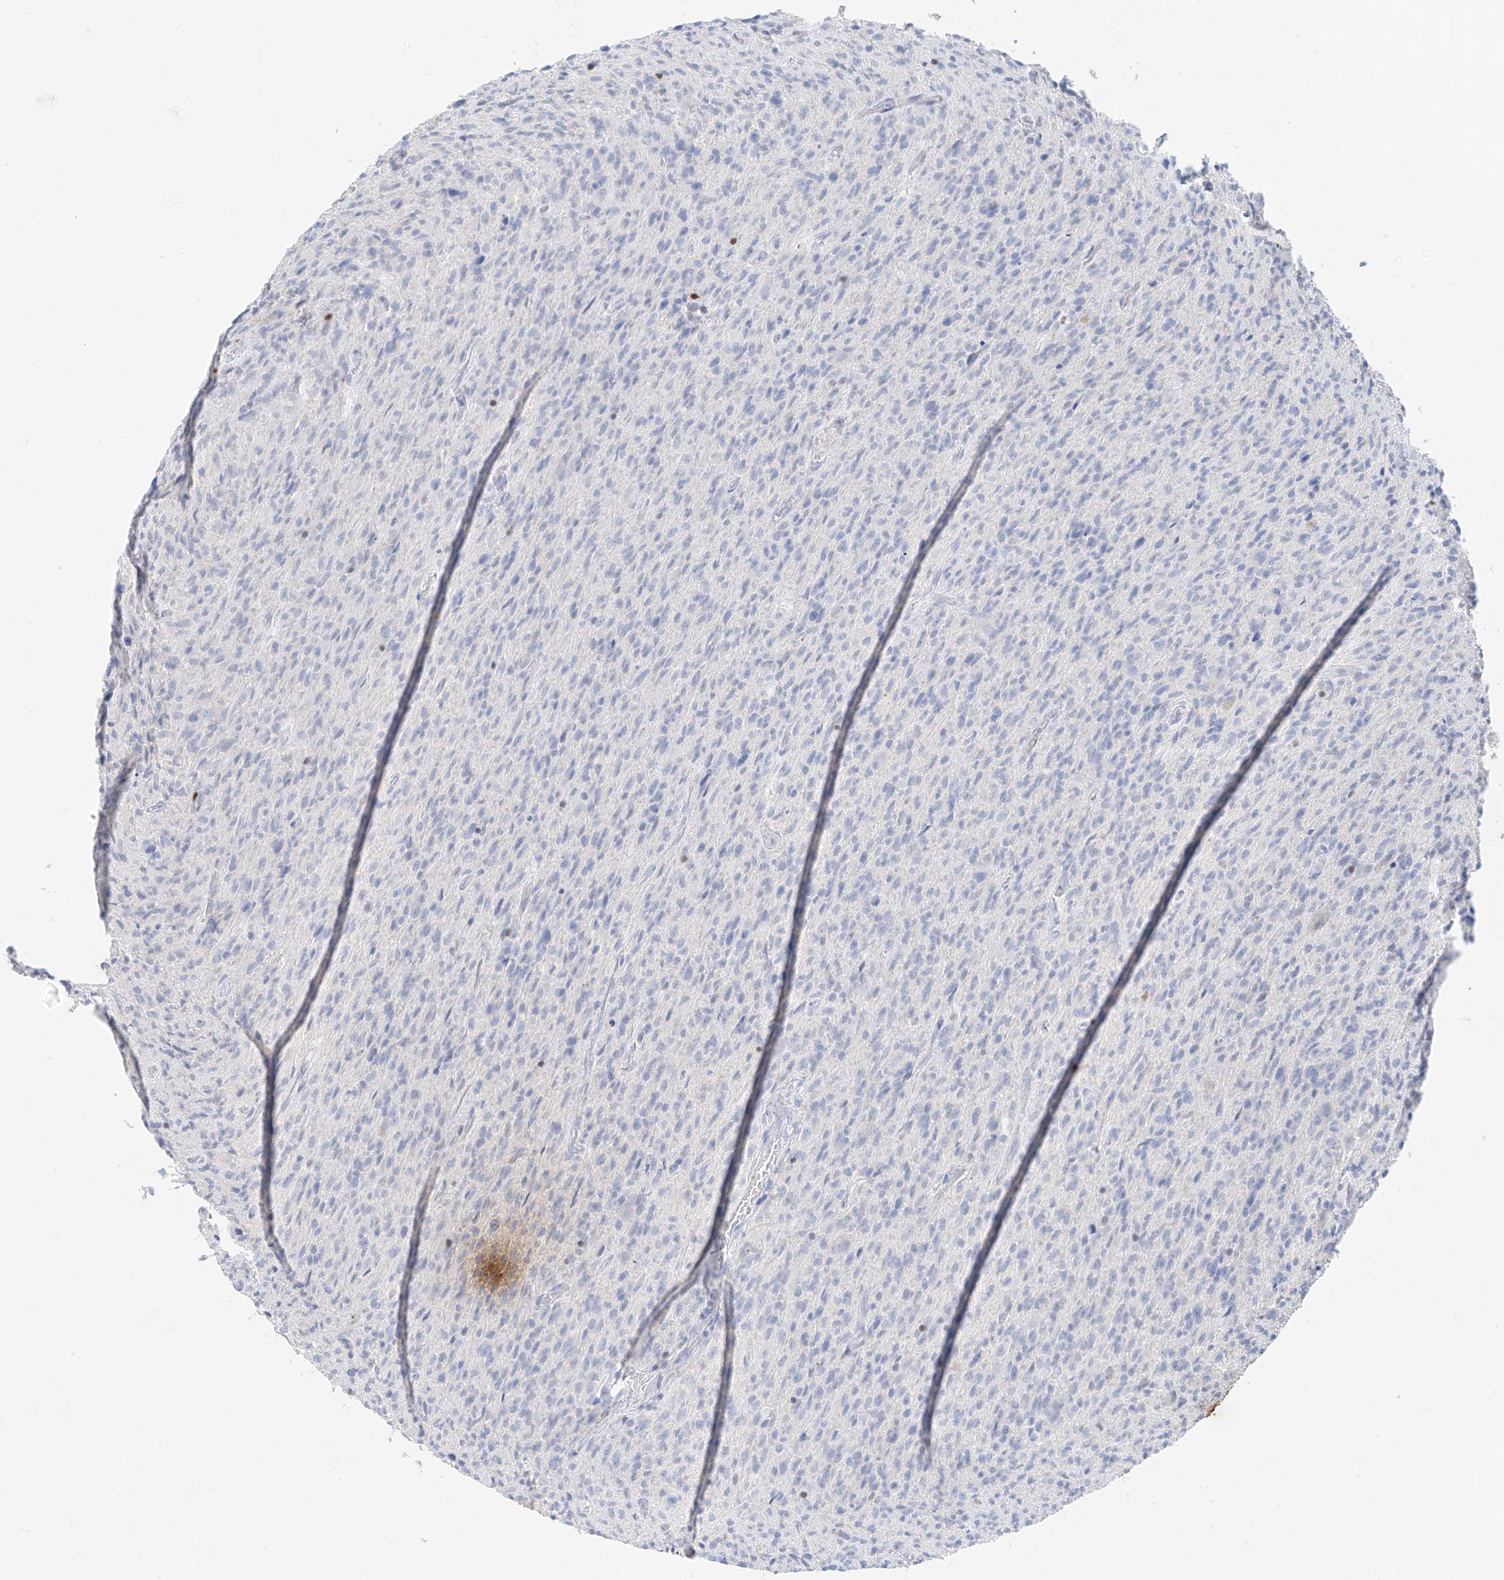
{"staining": {"intensity": "negative", "quantity": "none", "location": "none"}, "tissue": "glioma", "cell_type": "Tumor cells", "image_type": "cancer", "snomed": [{"axis": "morphology", "description": "Glioma, malignant, High grade"}, {"axis": "topography", "description": "Brain"}], "caption": "High power microscopy photomicrograph of an immunohistochemistry histopathology image of high-grade glioma (malignant), revealing no significant staining in tumor cells.", "gene": "TBX21", "patient": {"sex": "female", "age": 57}}